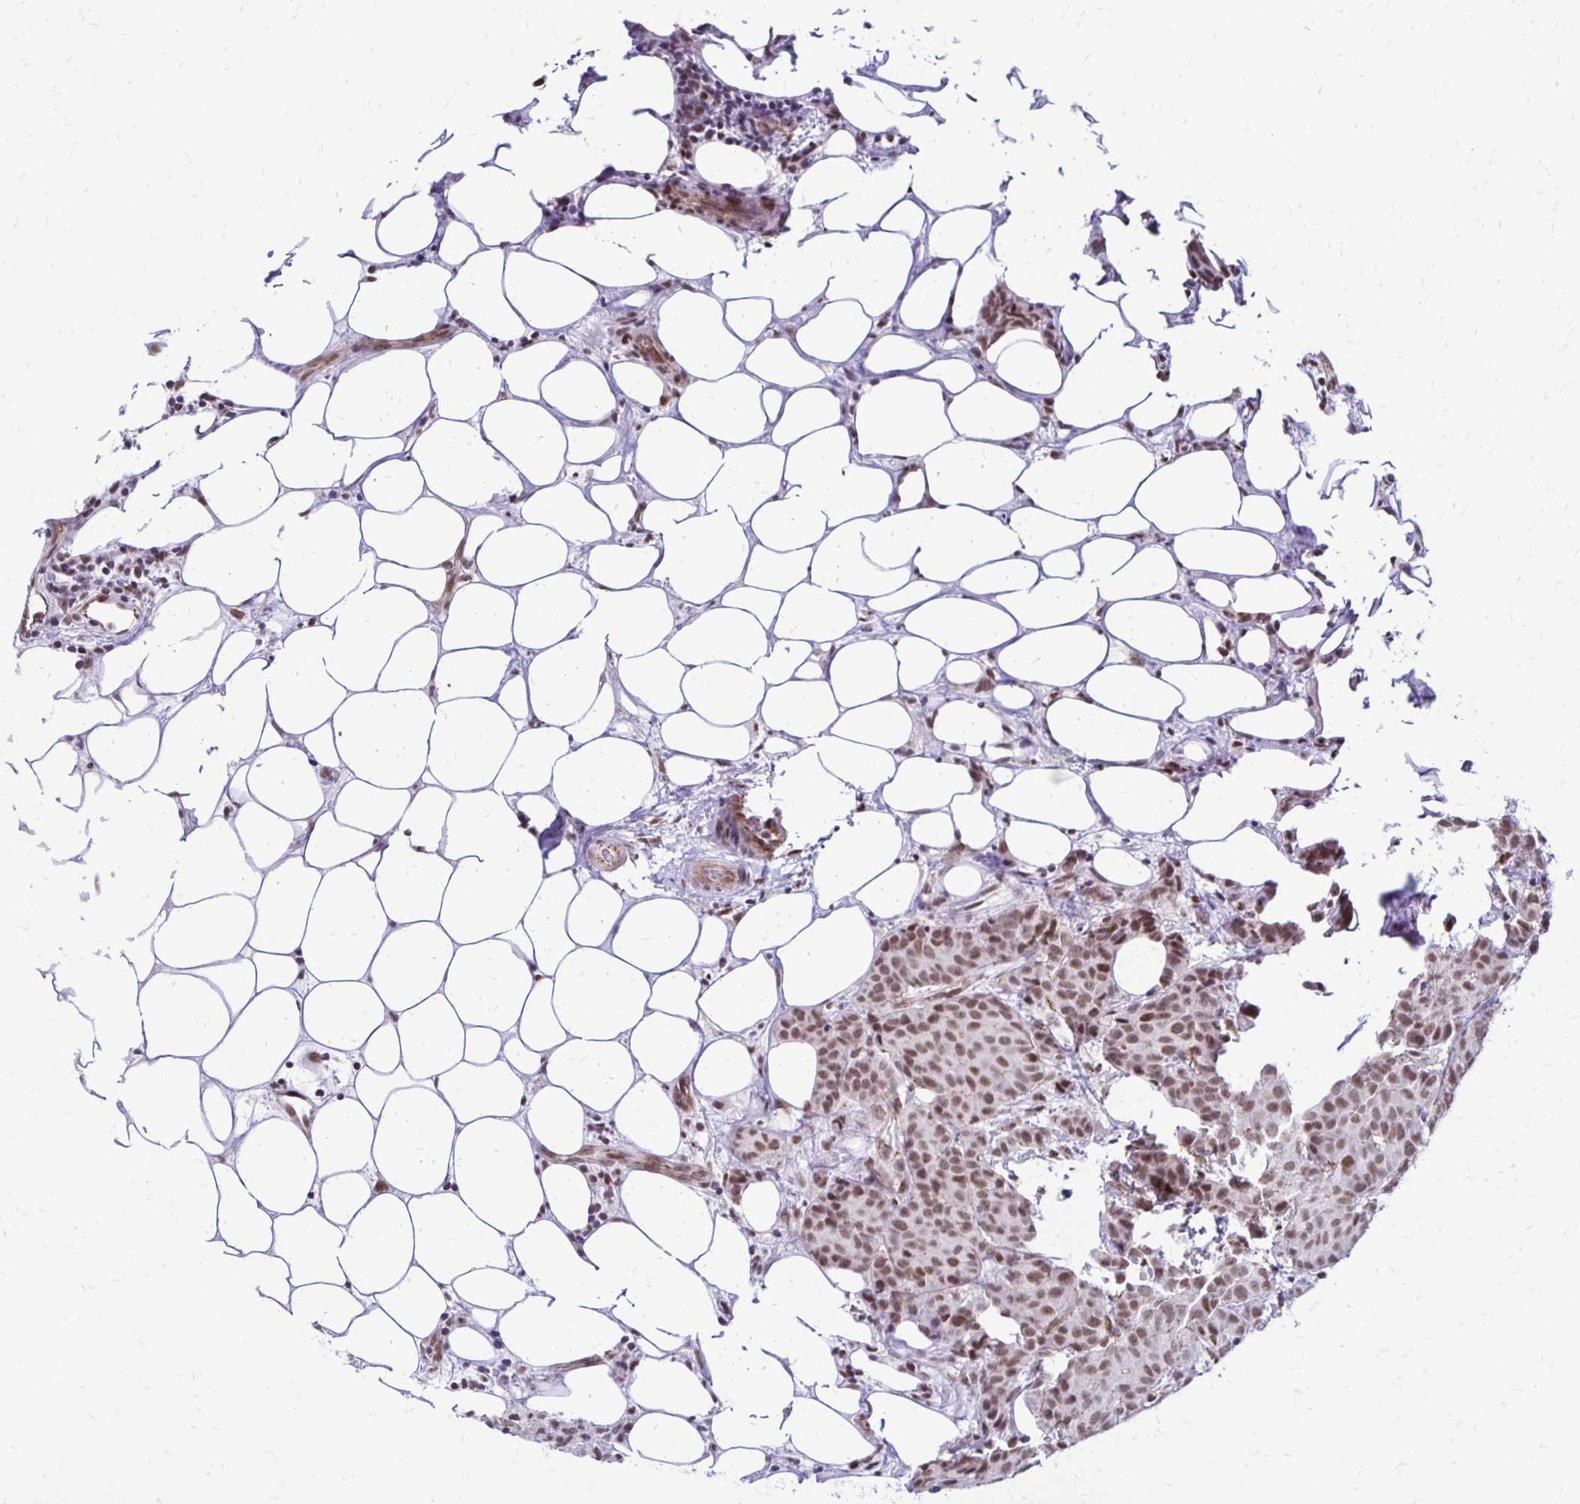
{"staining": {"intensity": "moderate", "quantity": ">75%", "location": "nuclear"}, "tissue": "breast cancer", "cell_type": "Tumor cells", "image_type": "cancer", "snomed": [{"axis": "morphology", "description": "Duct carcinoma"}, {"axis": "topography", "description": "Breast"}], "caption": "Human breast cancer stained with a protein marker shows moderate staining in tumor cells.", "gene": "DDB2", "patient": {"sex": "female", "age": 70}}